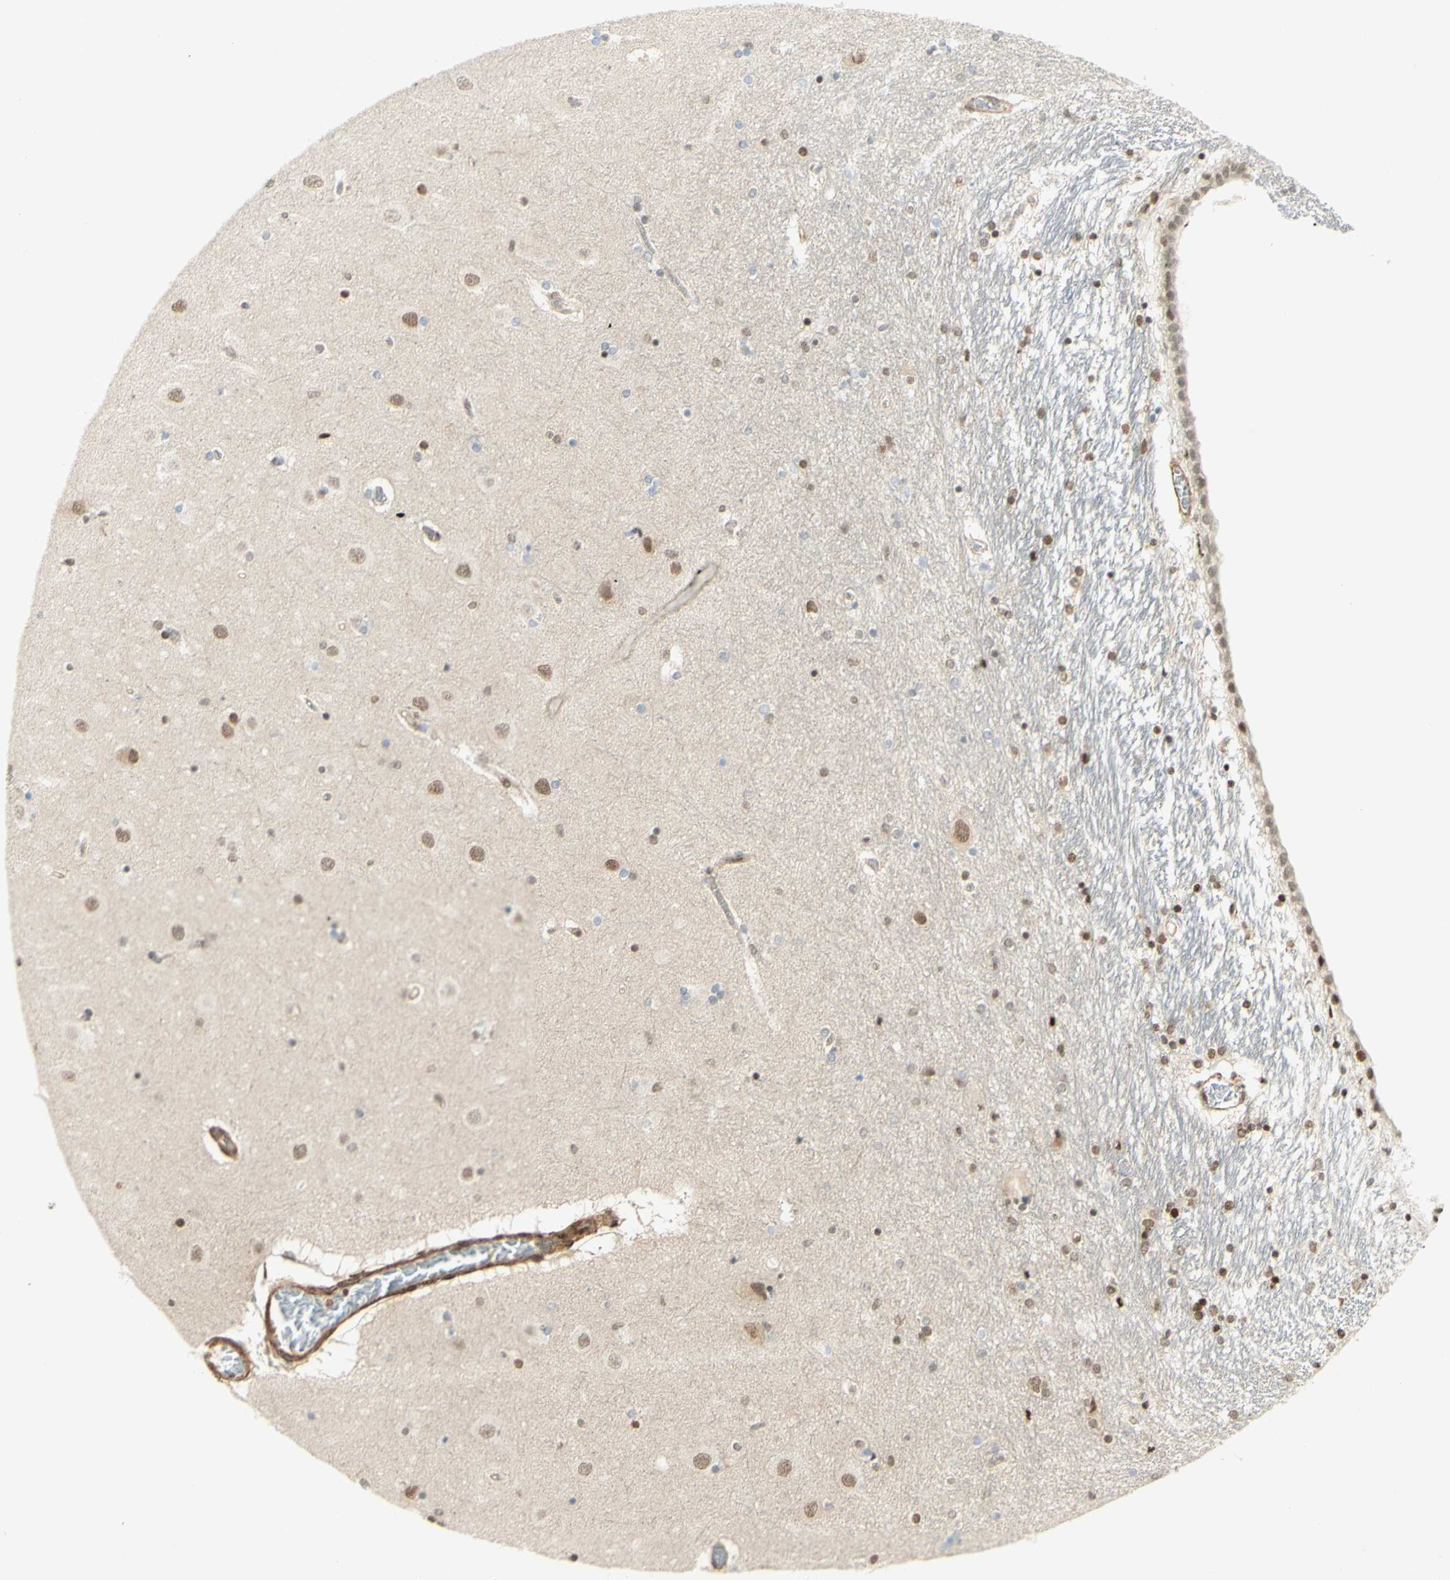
{"staining": {"intensity": "moderate", "quantity": "25%-75%", "location": "nuclear"}, "tissue": "hippocampus", "cell_type": "Glial cells", "image_type": "normal", "snomed": [{"axis": "morphology", "description": "Normal tissue, NOS"}, {"axis": "topography", "description": "Hippocampus"}], "caption": "Brown immunohistochemical staining in unremarkable human hippocampus shows moderate nuclear staining in about 25%-75% of glial cells.", "gene": "ZMYM6", "patient": {"sex": "female", "age": 54}}